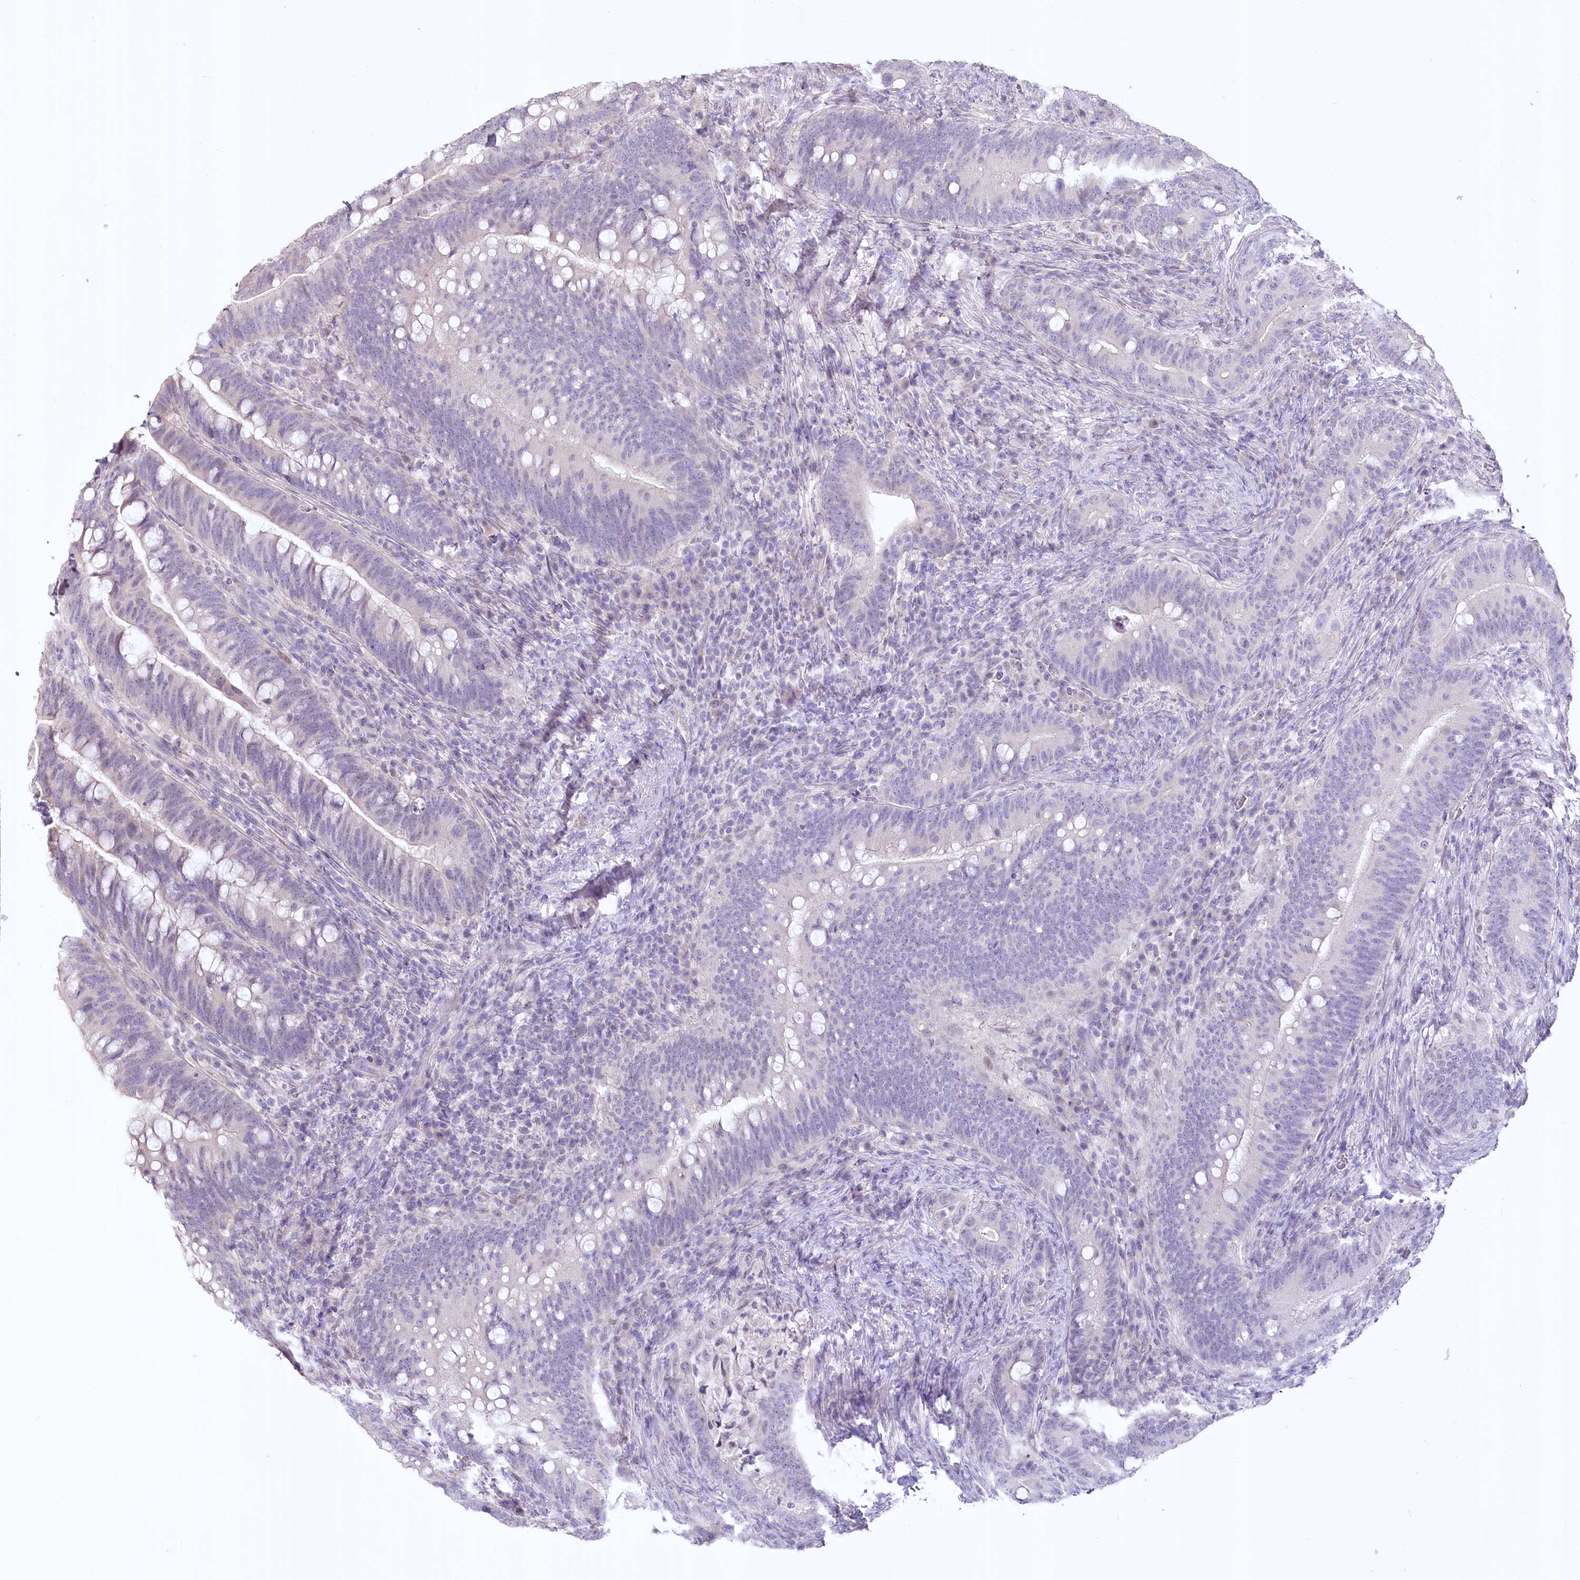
{"staining": {"intensity": "negative", "quantity": "none", "location": "none"}, "tissue": "colorectal cancer", "cell_type": "Tumor cells", "image_type": "cancer", "snomed": [{"axis": "morphology", "description": "Adenocarcinoma, NOS"}, {"axis": "topography", "description": "Colon"}], "caption": "Immunohistochemistry (IHC) micrograph of neoplastic tissue: human adenocarcinoma (colorectal) stained with DAB reveals no significant protein expression in tumor cells.", "gene": "USP11", "patient": {"sex": "female", "age": 66}}